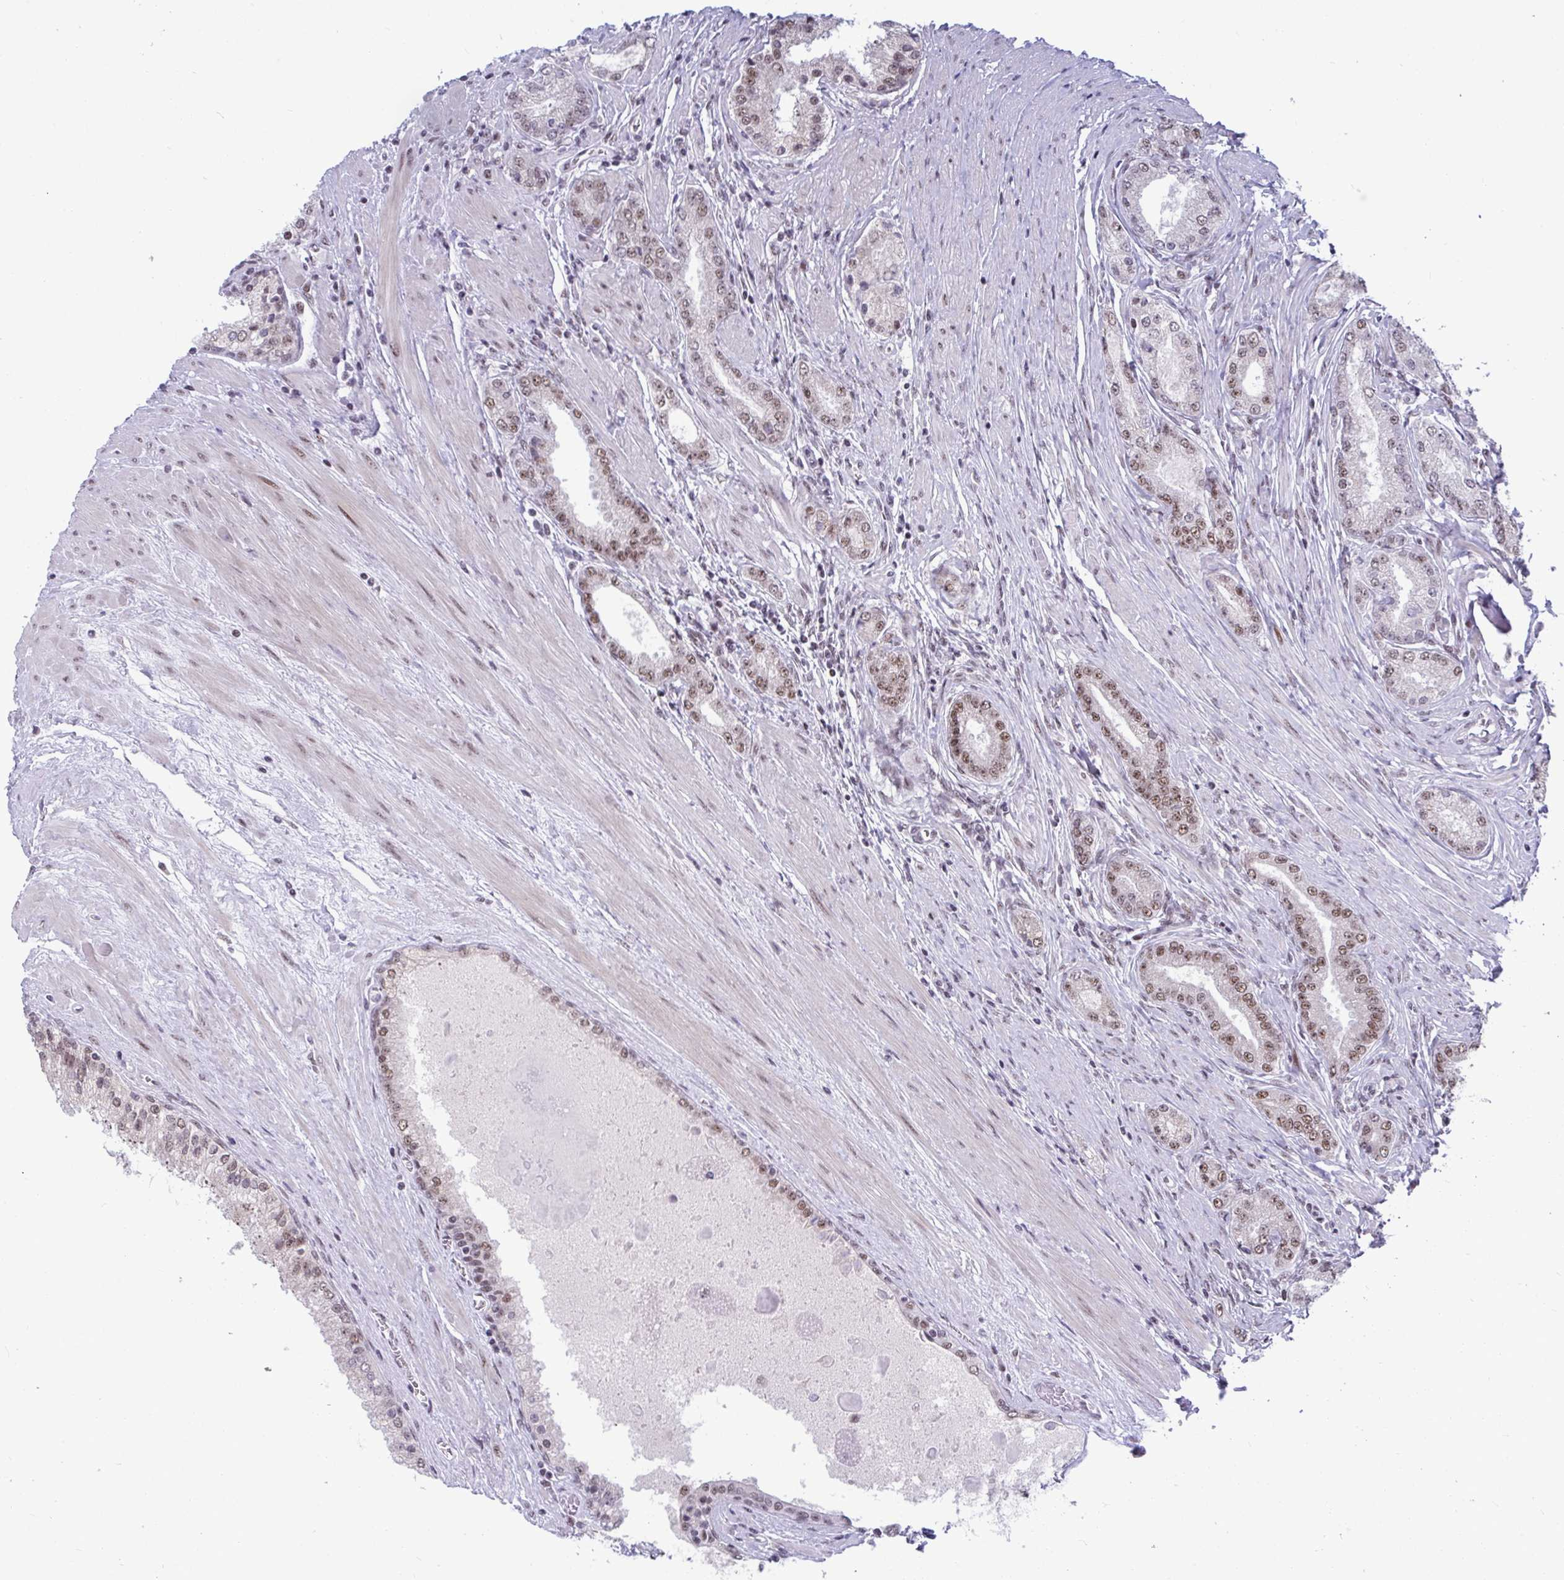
{"staining": {"intensity": "moderate", "quantity": ">75%", "location": "nuclear"}, "tissue": "prostate cancer", "cell_type": "Tumor cells", "image_type": "cancer", "snomed": [{"axis": "morphology", "description": "Adenocarcinoma, High grade"}, {"axis": "topography", "description": "Prostate"}], "caption": "Prostate cancer was stained to show a protein in brown. There is medium levels of moderate nuclear expression in approximately >75% of tumor cells. The protein of interest is shown in brown color, while the nuclei are stained blue.", "gene": "WBP11", "patient": {"sex": "male", "age": 67}}